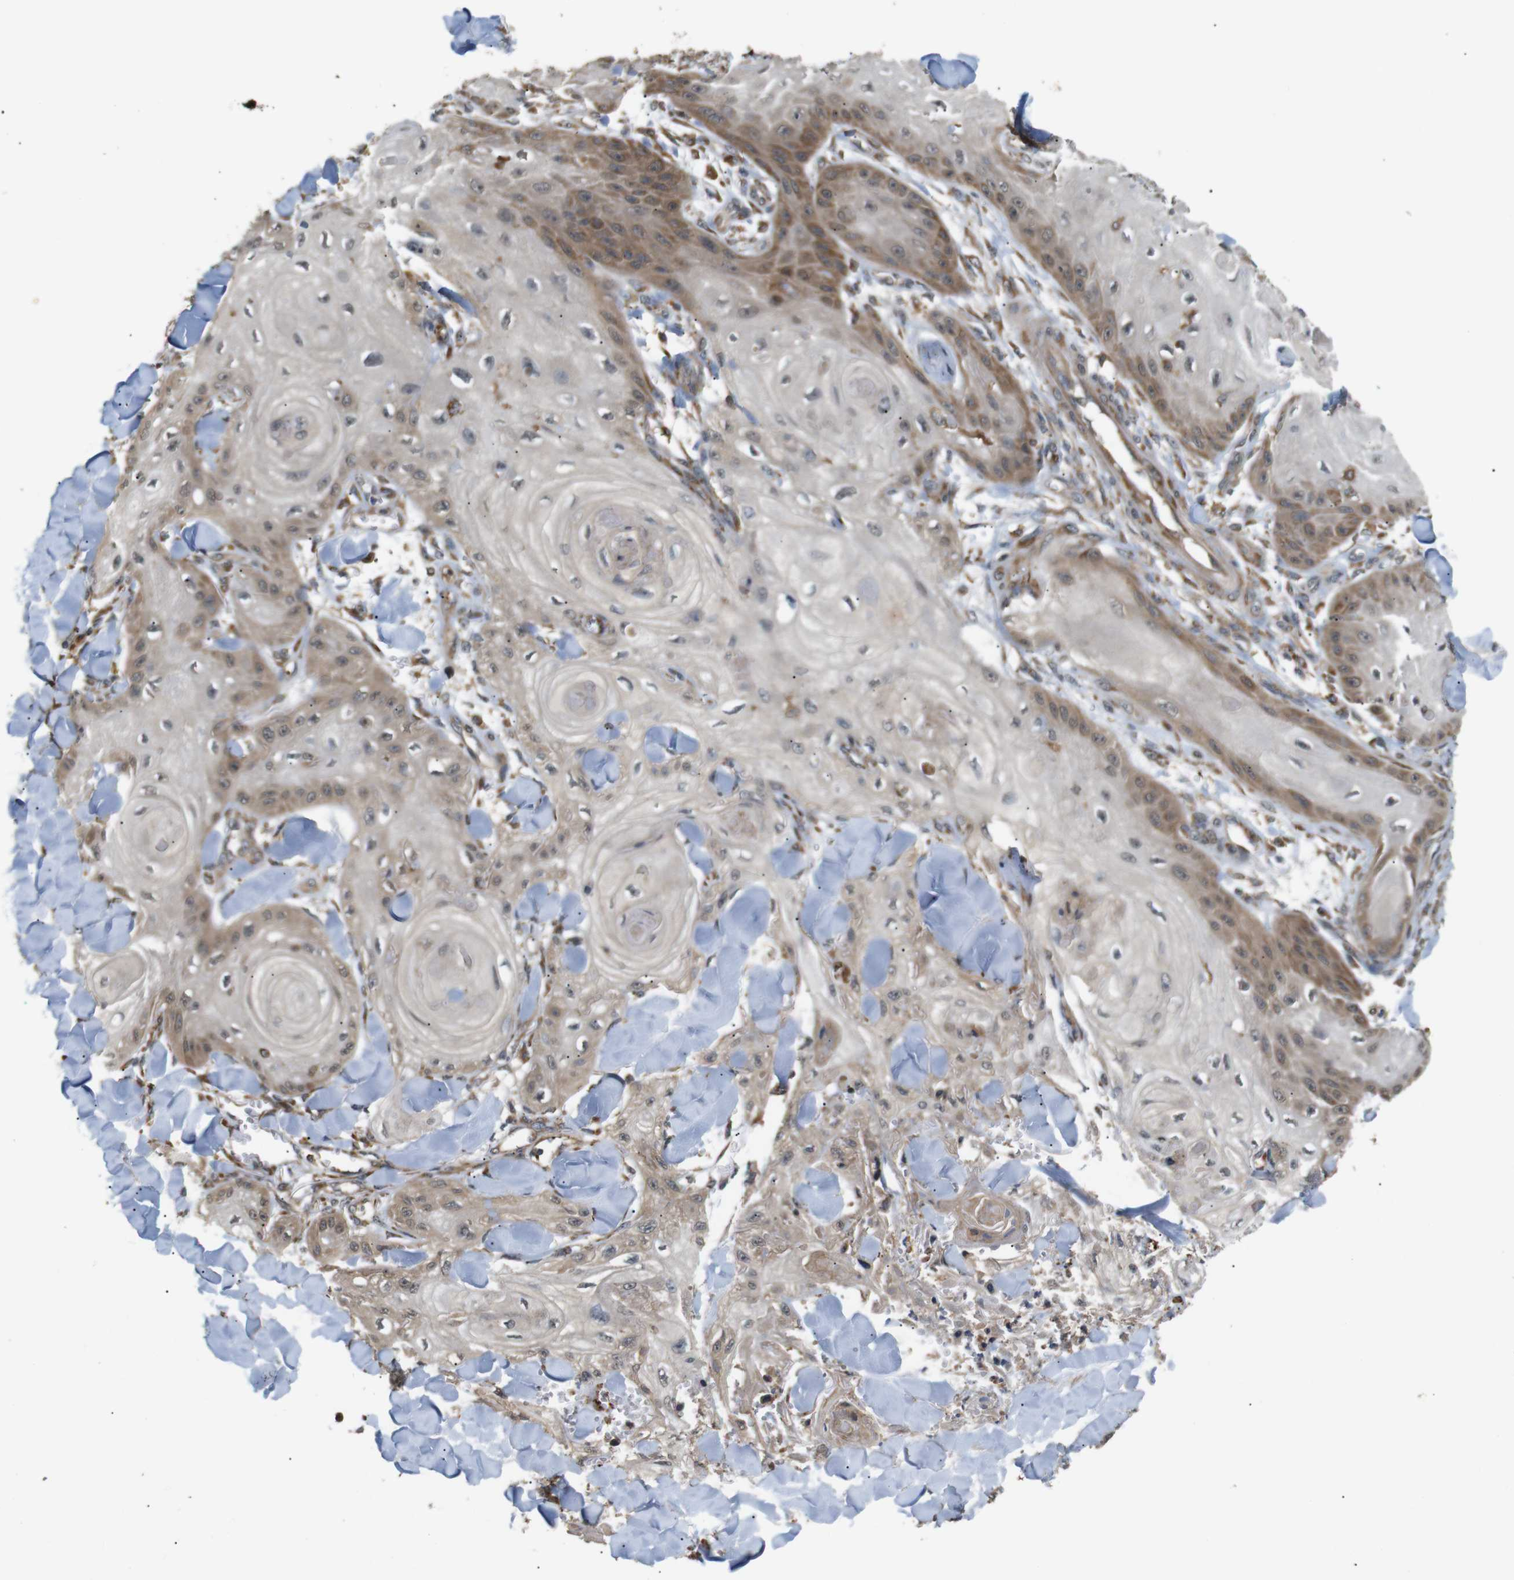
{"staining": {"intensity": "weak", "quantity": ">75%", "location": "cytoplasmic/membranous"}, "tissue": "skin cancer", "cell_type": "Tumor cells", "image_type": "cancer", "snomed": [{"axis": "morphology", "description": "Squamous cell carcinoma, NOS"}, {"axis": "topography", "description": "Skin"}], "caption": "Protein analysis of skin cancer (squamous cell carcinoma) tissue displays weak cytoplasmic/membranous positivity in approximately >75% of tumor cells.", "gene": "EPHB2", "patient": {"sex": "male", "age": 74}}